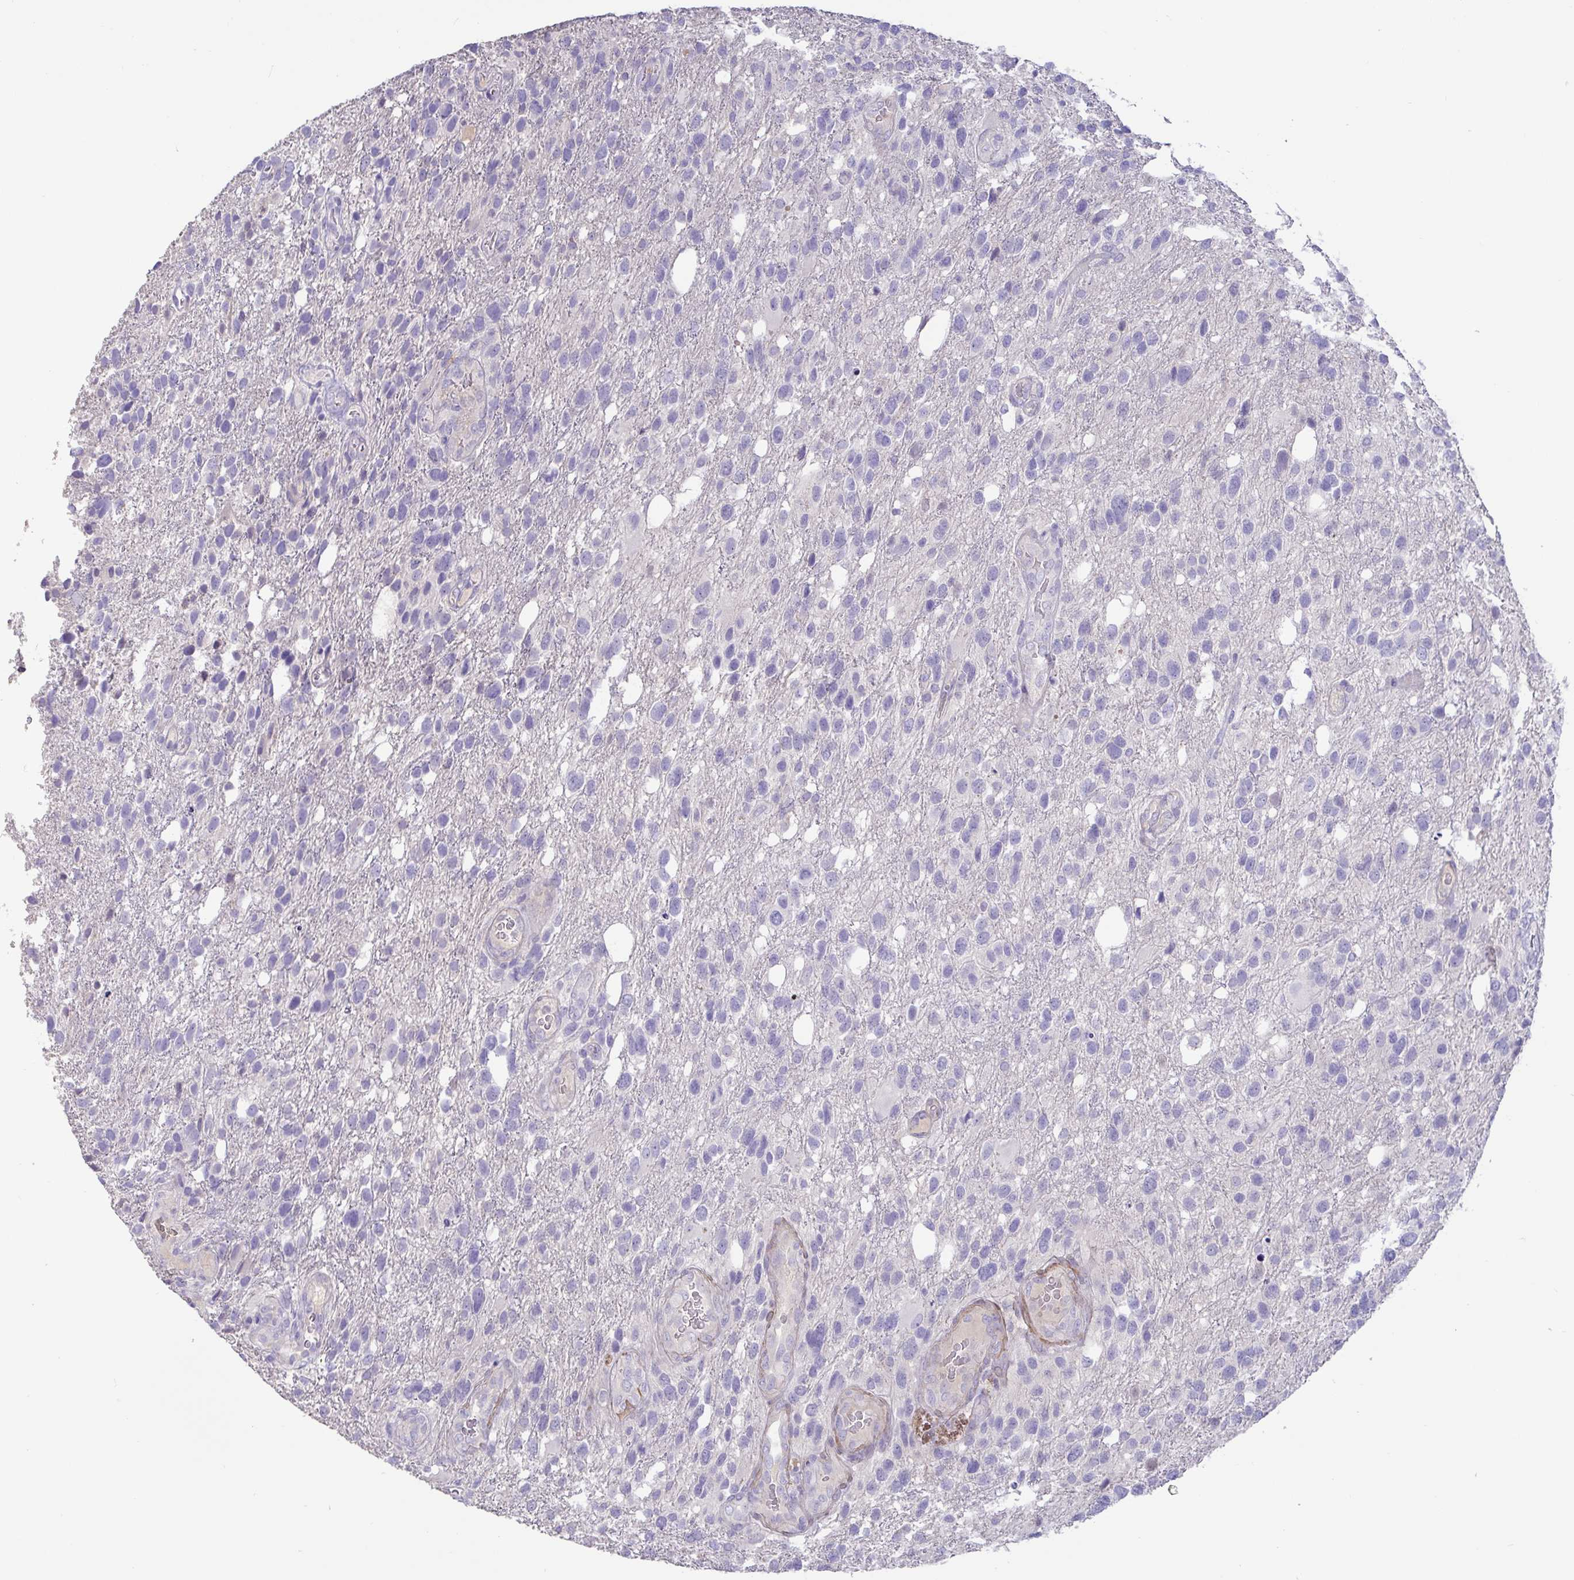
{"staining": {"intensity": "negative", "quantity": "none", "location": "none"}, "tissue": "glioma", "cell_type": "Tumor cells", "image_type": "cancer", "snomed": [{"axis": "morphology", "description": "Glioma, malignant, High grade"}, {"axis": "topography", "description": "Brain"}], "caption": "Malignant glioma (high-grade) stained for a protein using immunohistochemistry (IHC) demonstrates no positivity tumor cells.", "gene": "PYGM", "patient": {"sex": "female", "age": 58}}